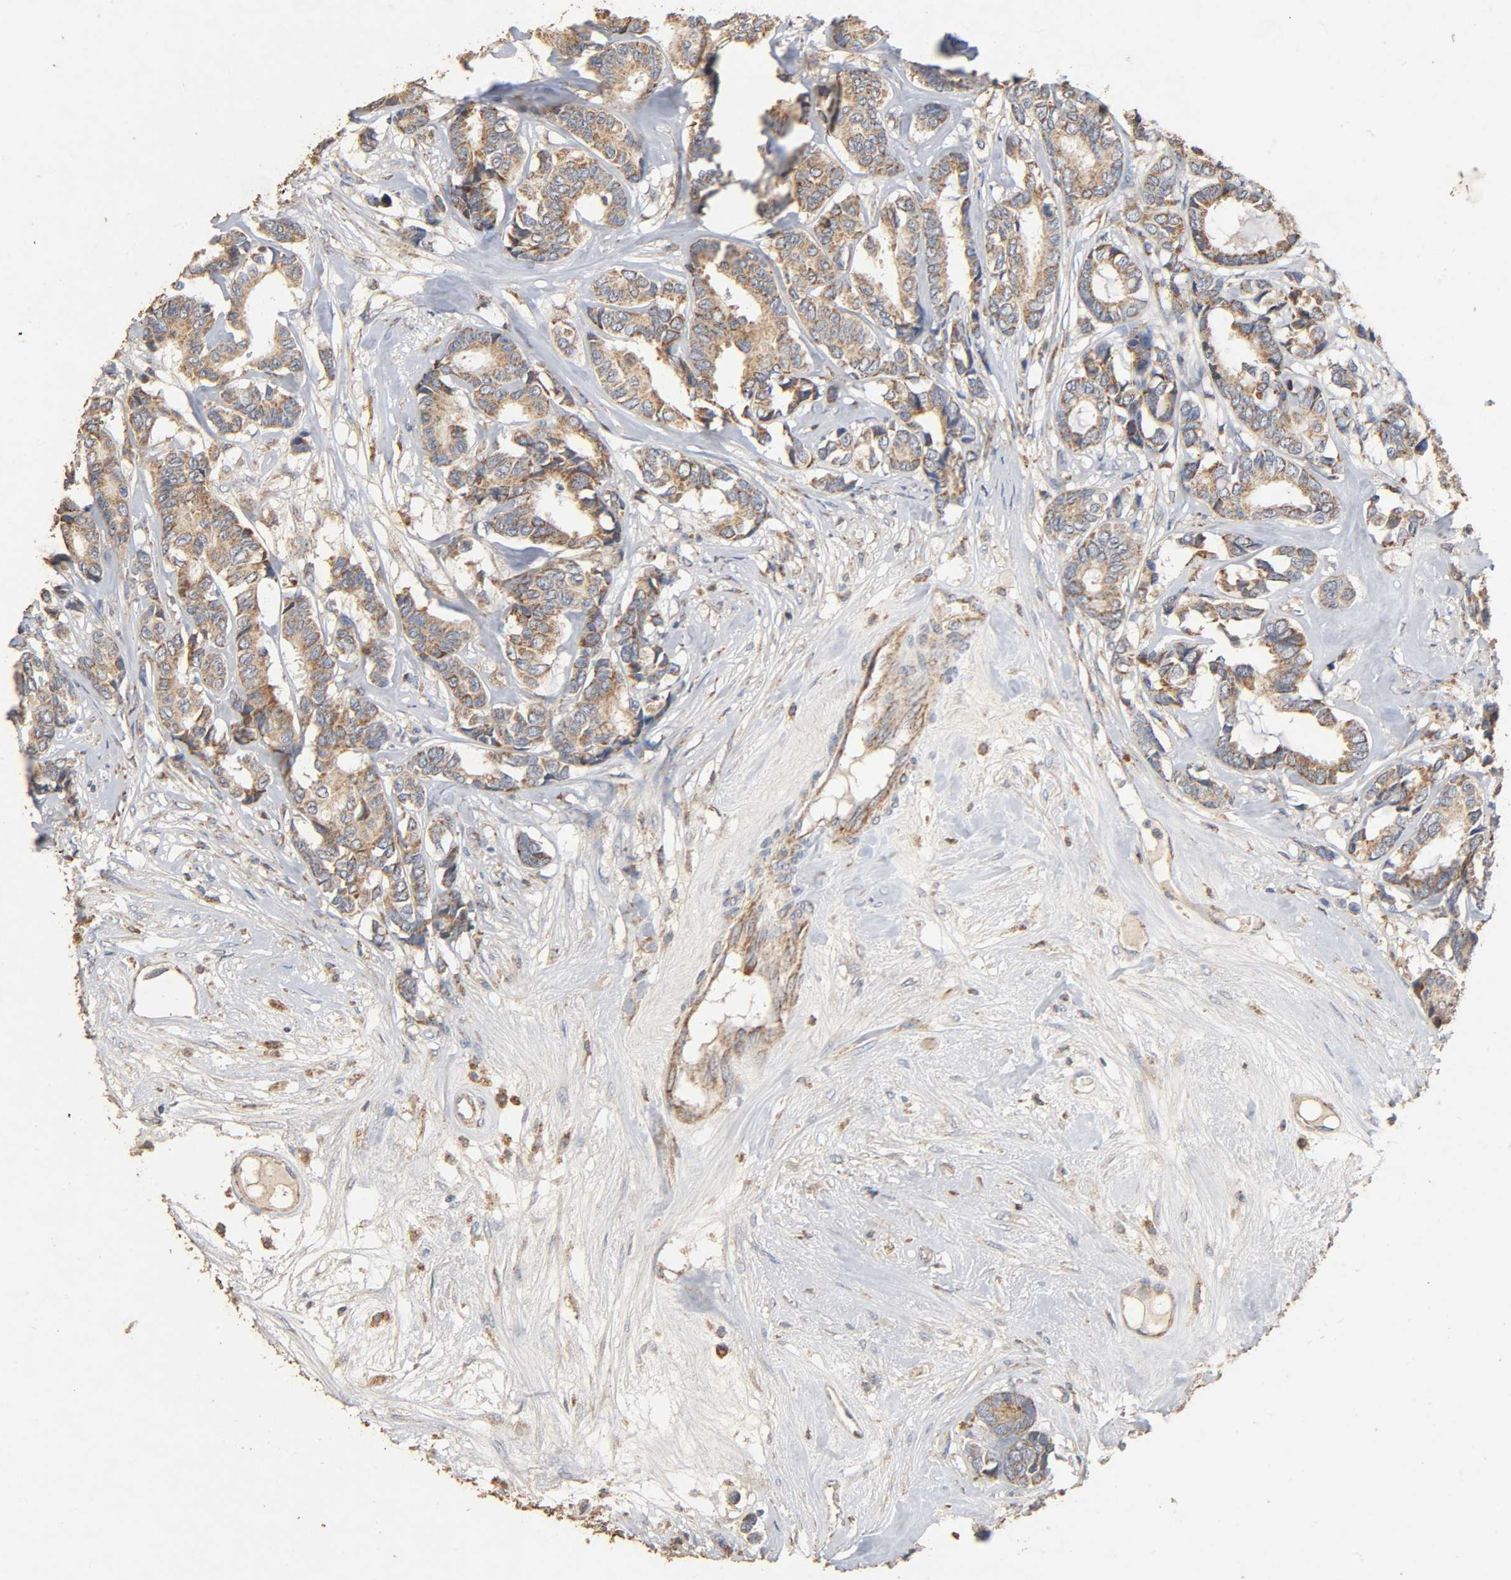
{"staining": {"intensity": "moderate", "quantity": ">75%", "location": "cytoplasmic/membranous"}, "tissue": "breast cancer", "cell_type": "Tumor cells", "image_type": "cancer", "snomed": [{"axis": "morphology", "description": "Duct carcinoma"}, {"axis": "topography", "description": "Breast"}], "caption": "Immunohistochemical staining of human breast infiltrating ductal carcinoma displays moderate cytoplasmic/membranous protein staining in approximately >75% of tumor cells.", "gene": "NDUFS3", "patient": {"sex": "female", "age": 87}}